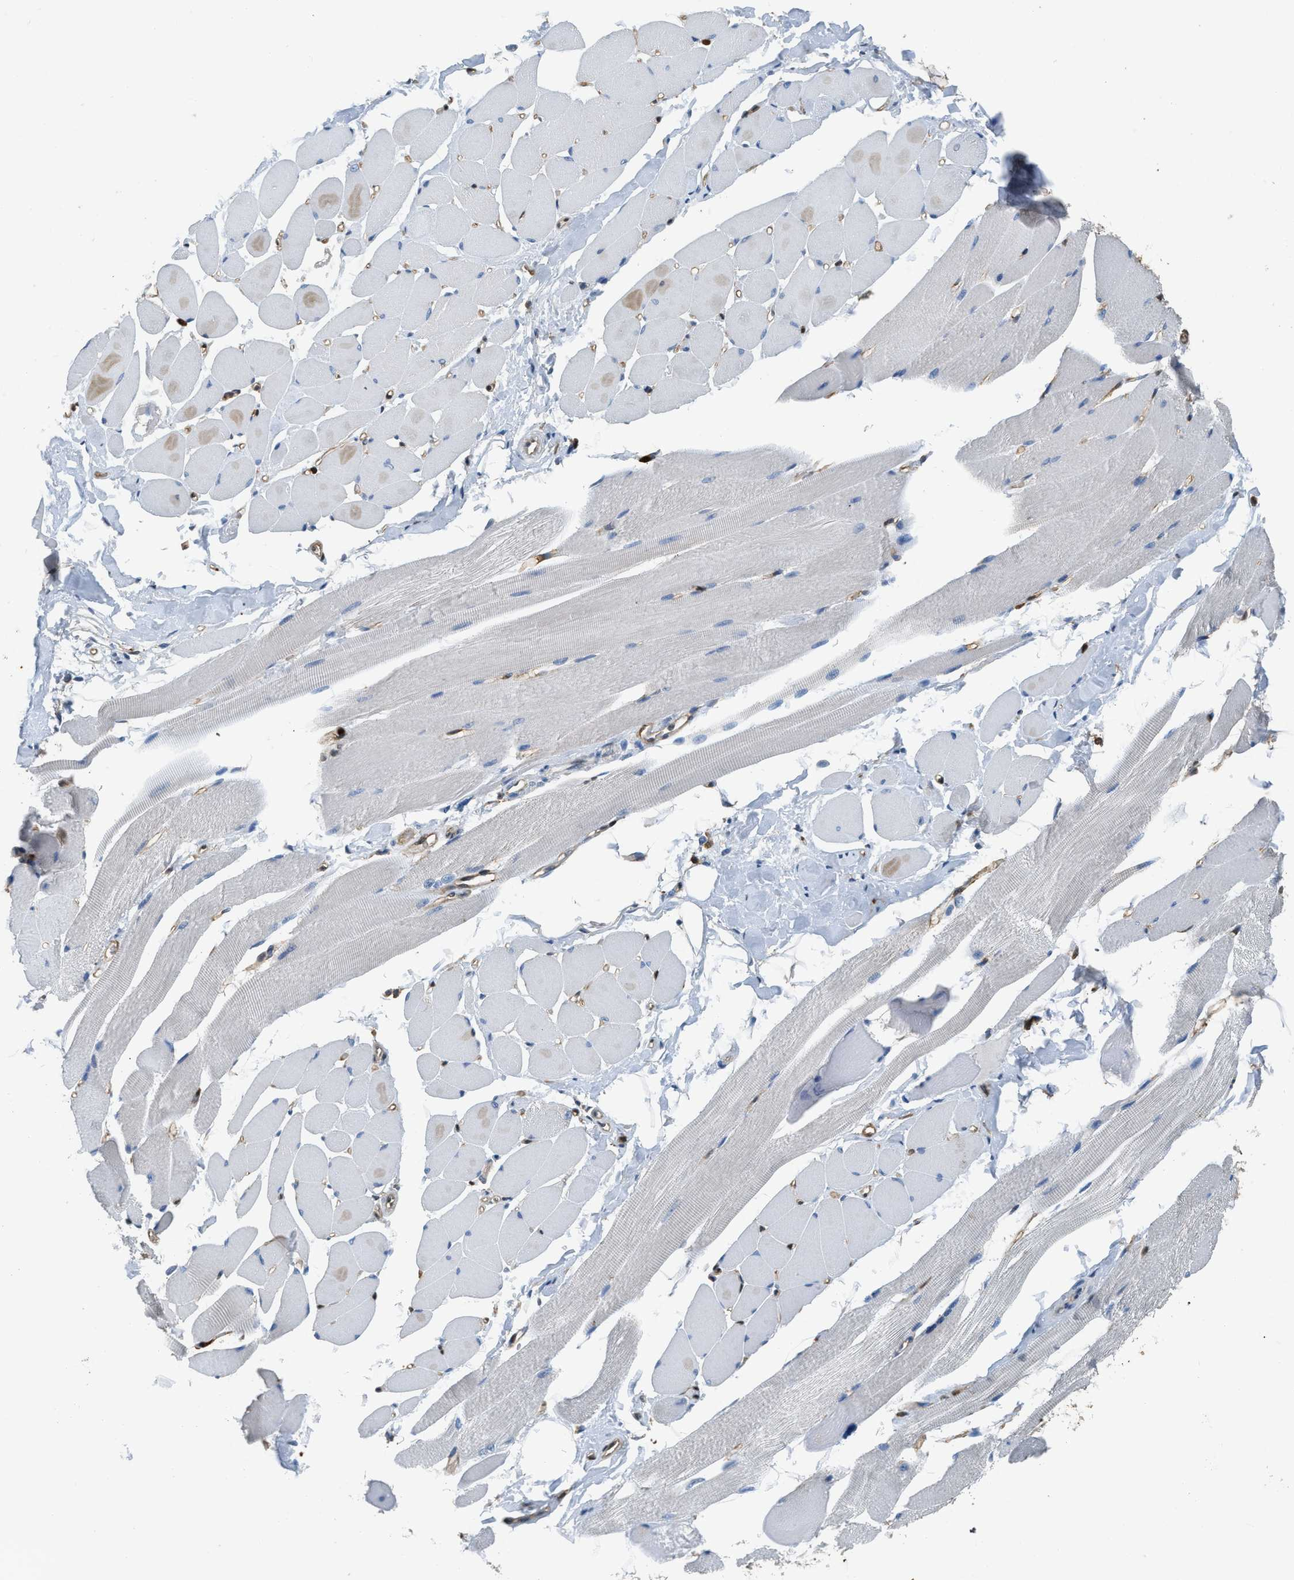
{"staining": {"intensity": "negative", "quantity": "none", "location": "none"}, "tissue": "skeletal muscle", "cell_type": "Myocytes", "image_type": "normal", "snomed": [{"axis": "morphology", "description": "Normal tissue, NOS"}, {"axis": "topography", "description": "Skeletal muscle"}, {"axis": "topography", "description": "Peripheral nerve tissue"}], "caption": "Immunohistochemistry (IHC) histopathology image of benign human skeletal muscle stained for a protein (brown), which reveals no positivity in myocytes. (DAB immunohistochemistry (IHC) with hematoxylin counter stain).", "gene": "ARHGDIB", "patient": {"sex": "female", "age": 84}}